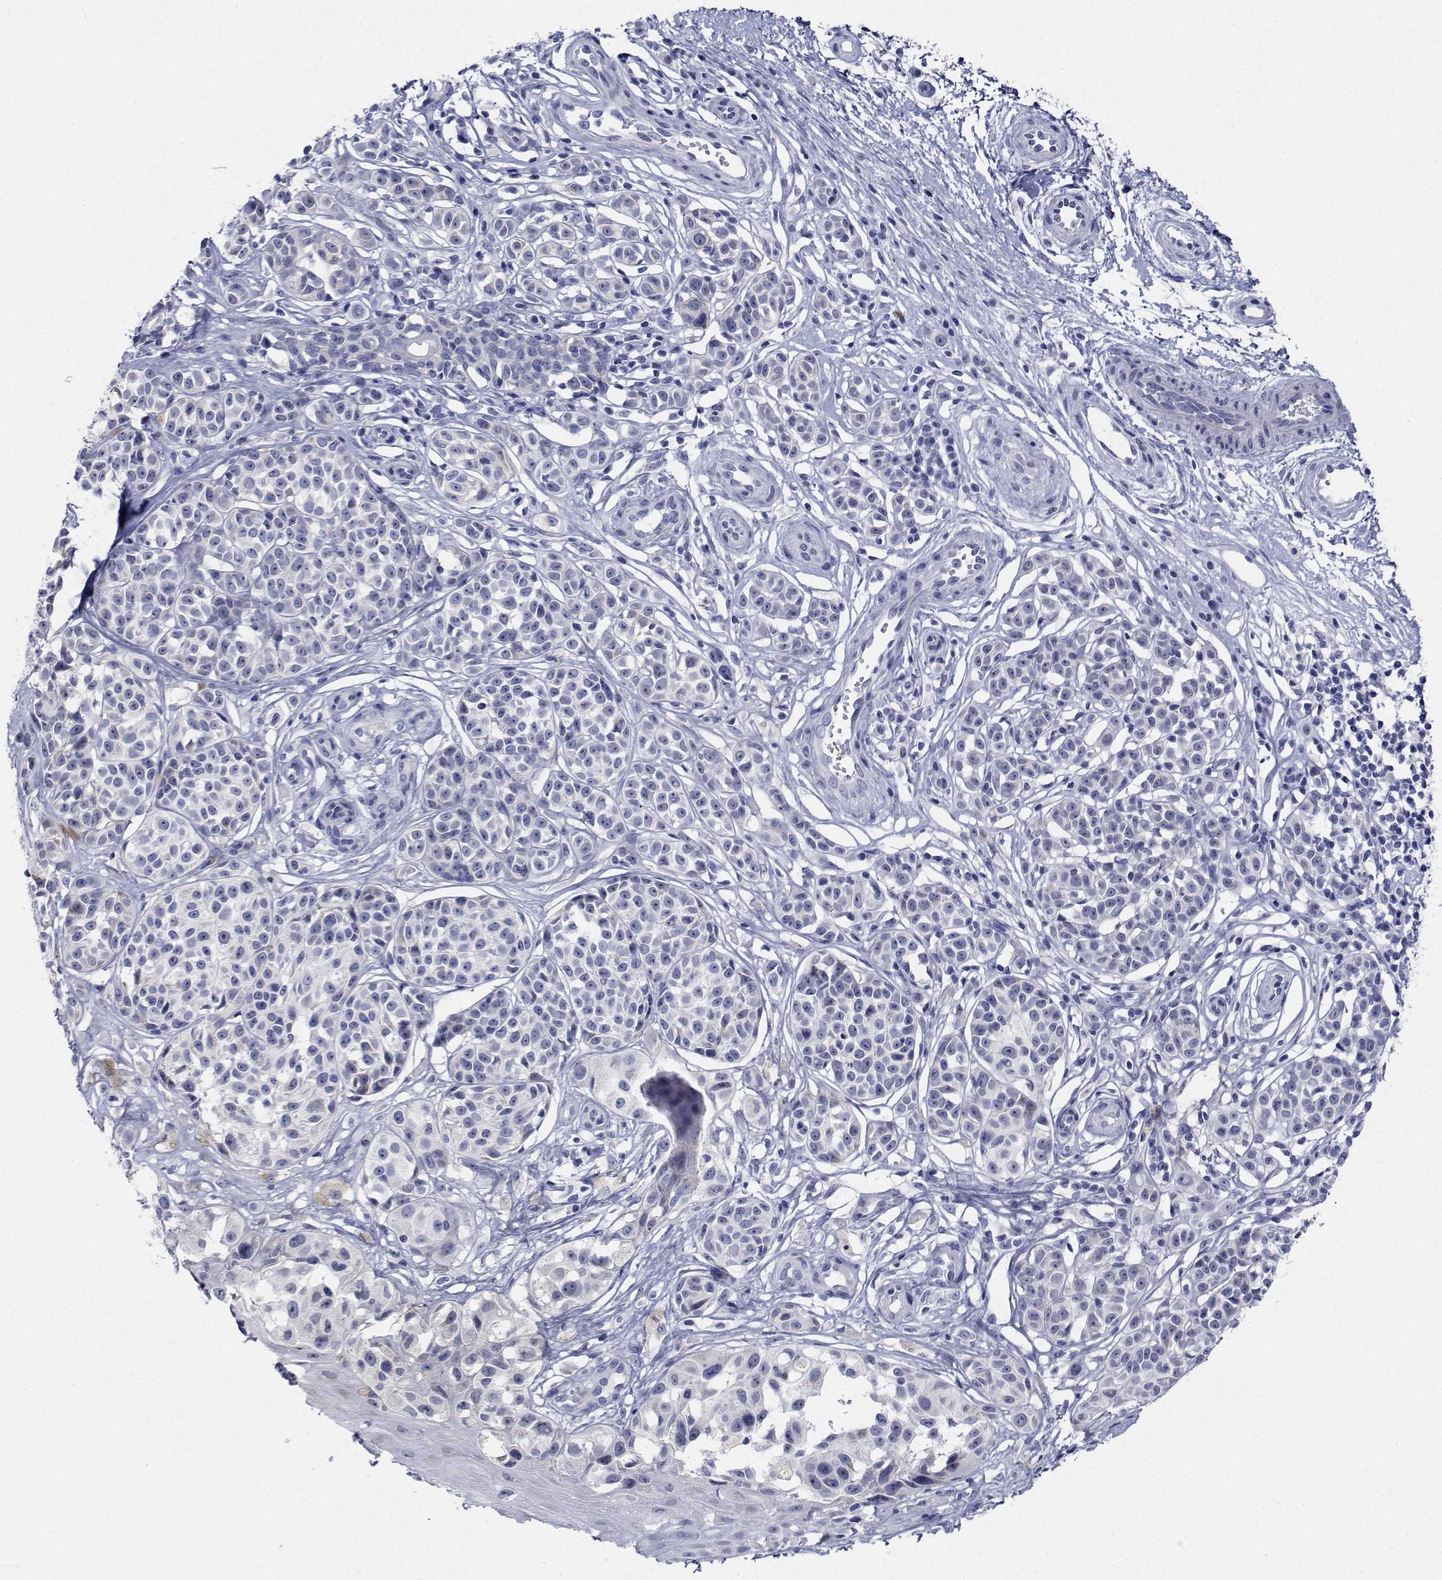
{"staining": {"intensity": "negative", "quantity": "none", "location": "none"}, "tissue": "melanoma", "cell_type": "Tumor cells", "image_type": "cancer", "snomed": [{"axis": "morphology", "description": "Malignant melanoma, NOS"}, {"axis": "topography", "description": "Skin"}], "caption": "DAB immunohistochemical staining of human melanoma exhibits no significant positivity in tumor cells.", "gene": "CDHR3", "patient": {"sex": "female", "age": 90}}